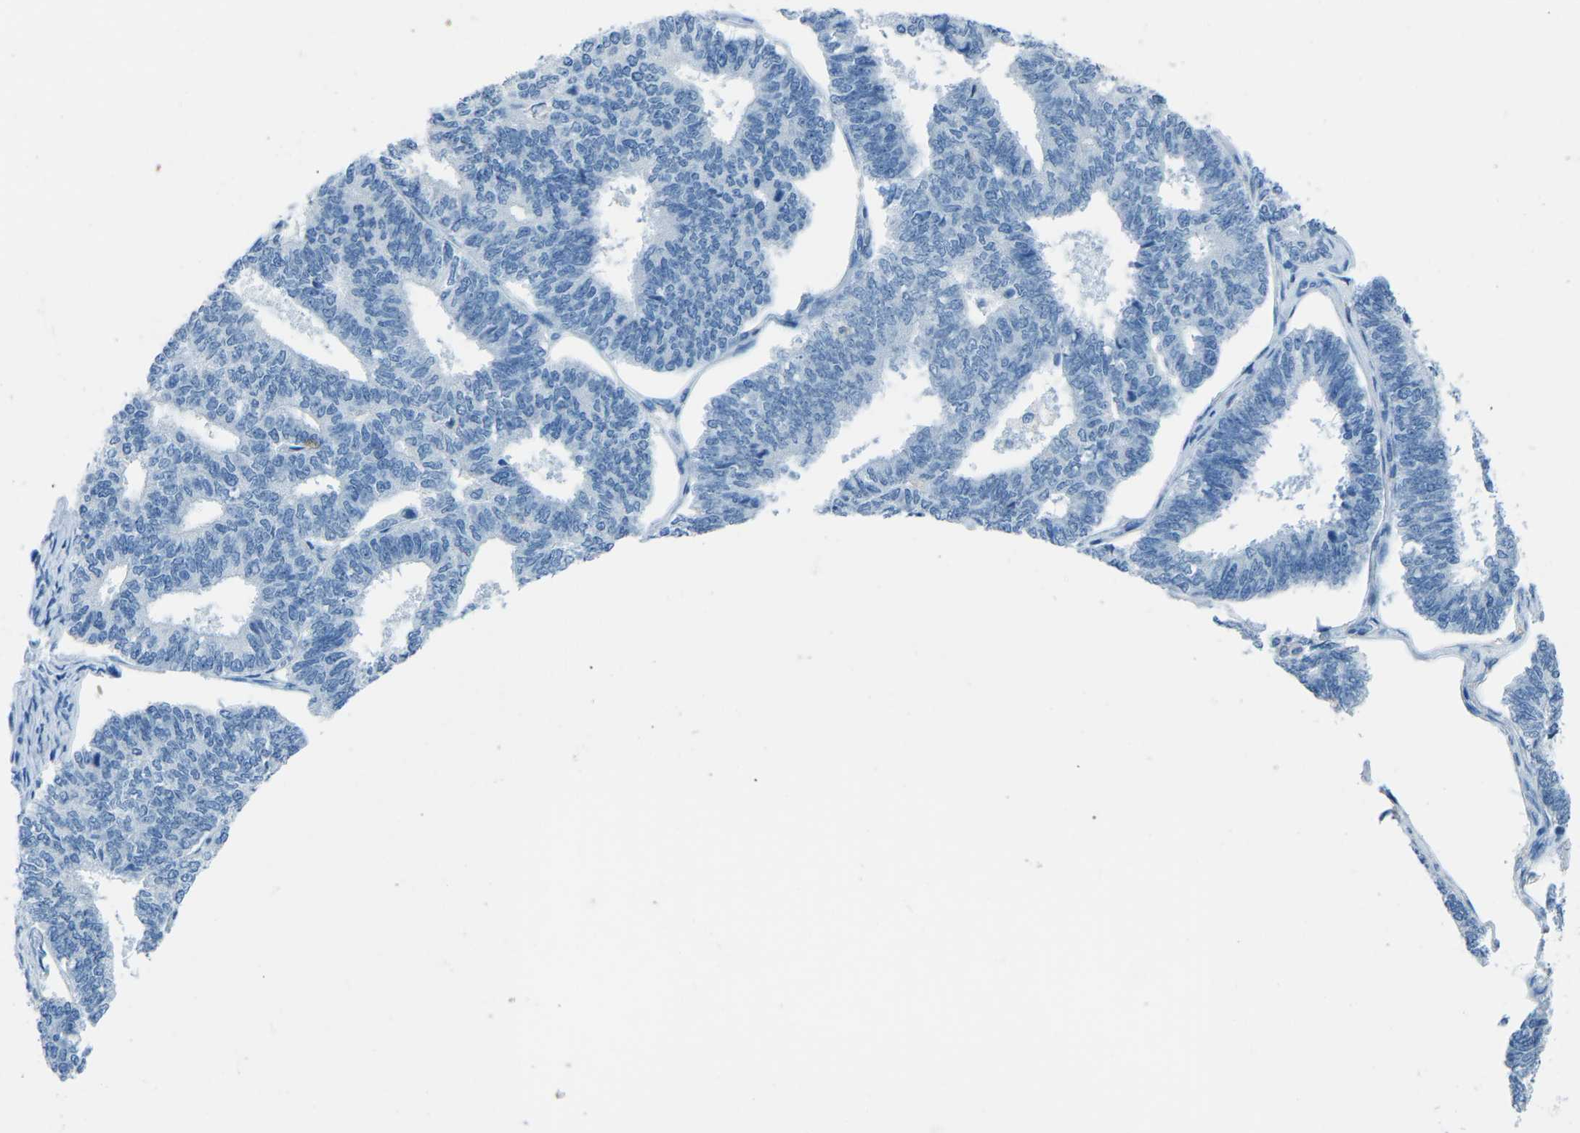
{"staining": {"intensity": "negative", "quantity": "none", "location": "none"}, "tissue": "endometrial cancer", "cell_type": "Tumor cells", "image_type": "cancer", "snomed": [{"axis": "morphology", "description": "Adenocarcinoma, NOS"}, {"axis": "topography", "description": "Endometrium"}], "caption": "Endometrial adenocarcinoma was stained to show a protein in brown. There is no significant expression in tumor cells.", "gene": "MYH8", "patient": {"sex": "female", "age": 70}}